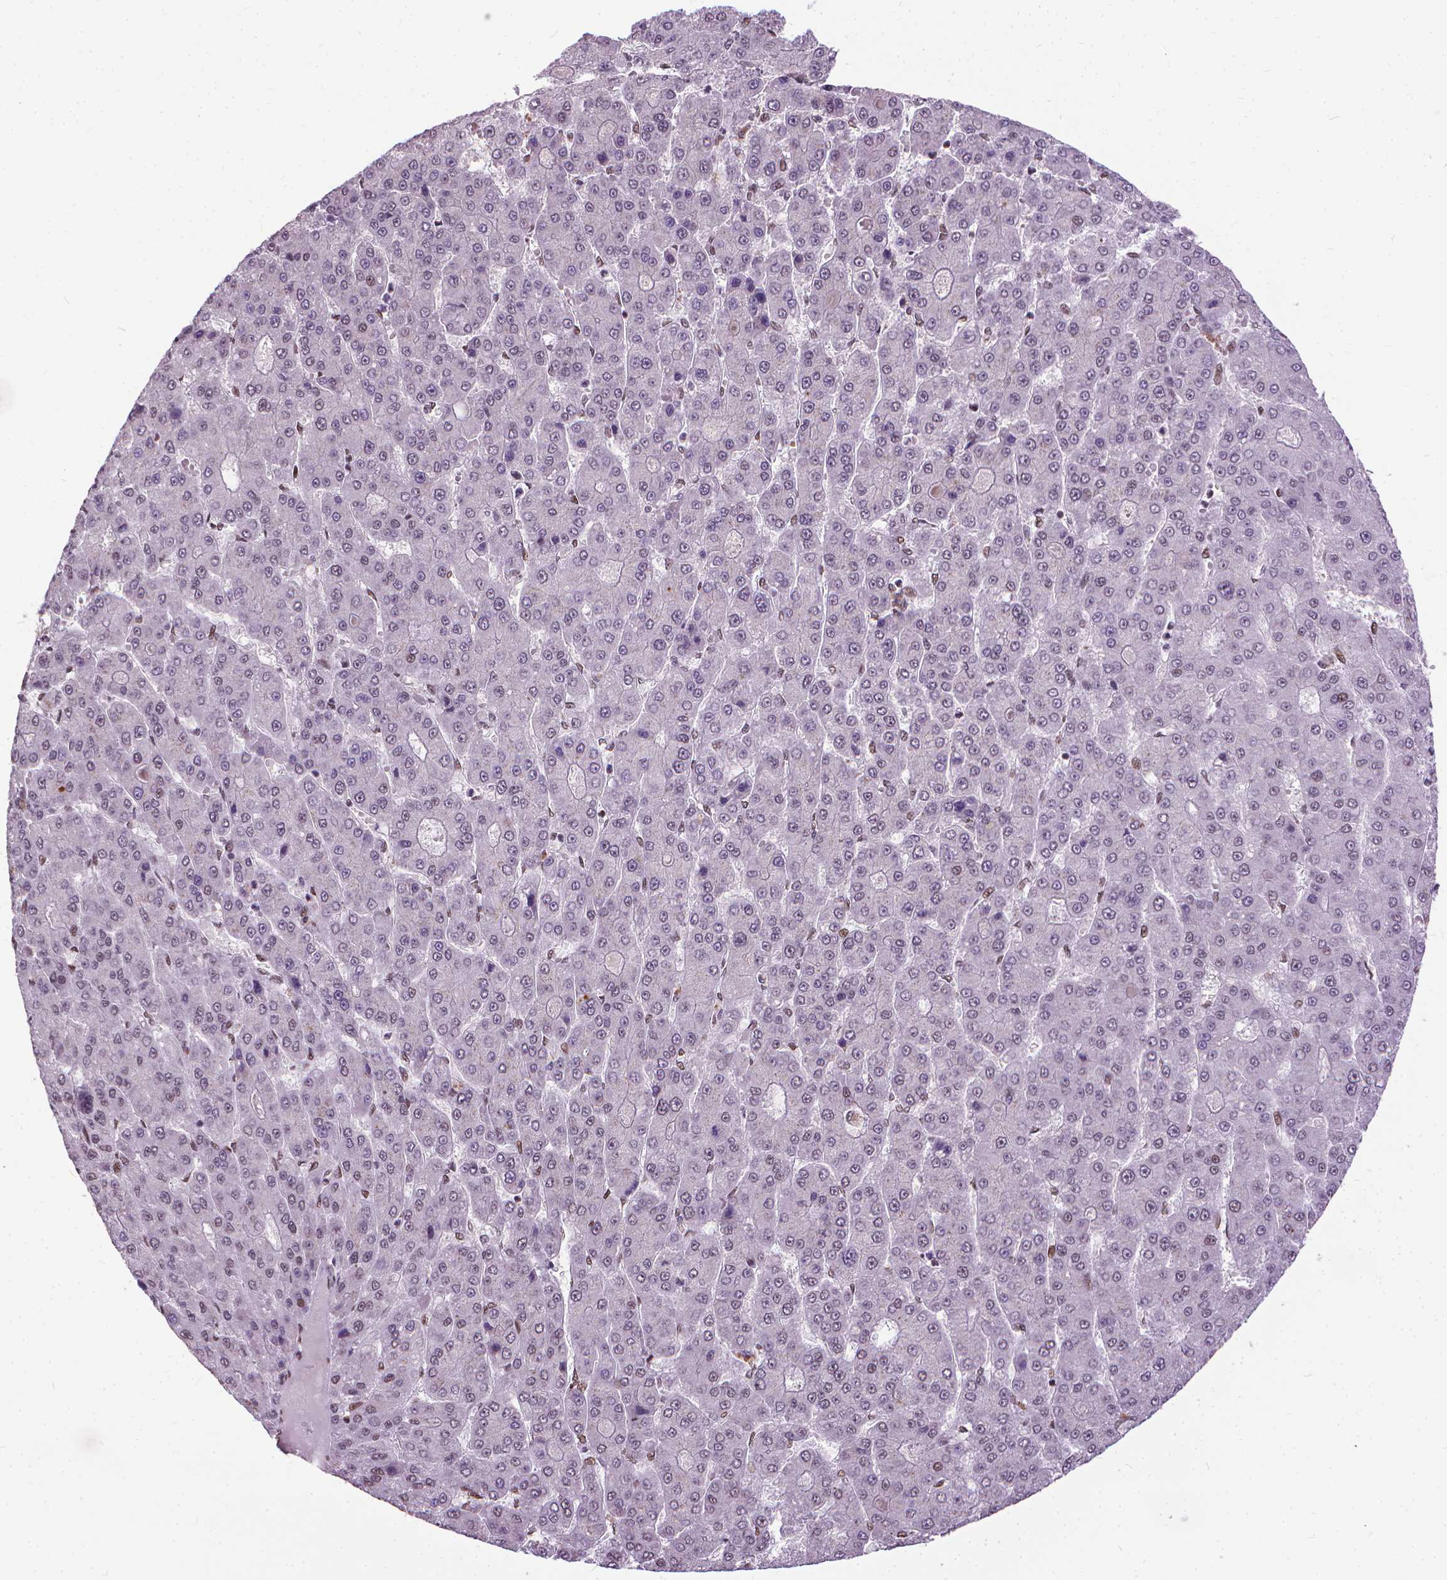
{"staining": {"intensity": "moderate", "quantity": "<25%", "location": "nuclear"}, "tissue": "liver cancer", "cell_type": "Tumor cells", "image_type": "cancer", "snomed": [{"axis": "morphology", "description": "Carcinoma, Hepatocellular, NOS"}, {"axis": "topography", "description": "Liver"}], "caption": "A micrograph of human liver cancer stained for a protein shows moderate nuclear brown staining in tumor cells. (IHC, brightfield microscopy, high magnification).", "gene": "AKAP8", "patient": {"sex": "male", "age": 70}}